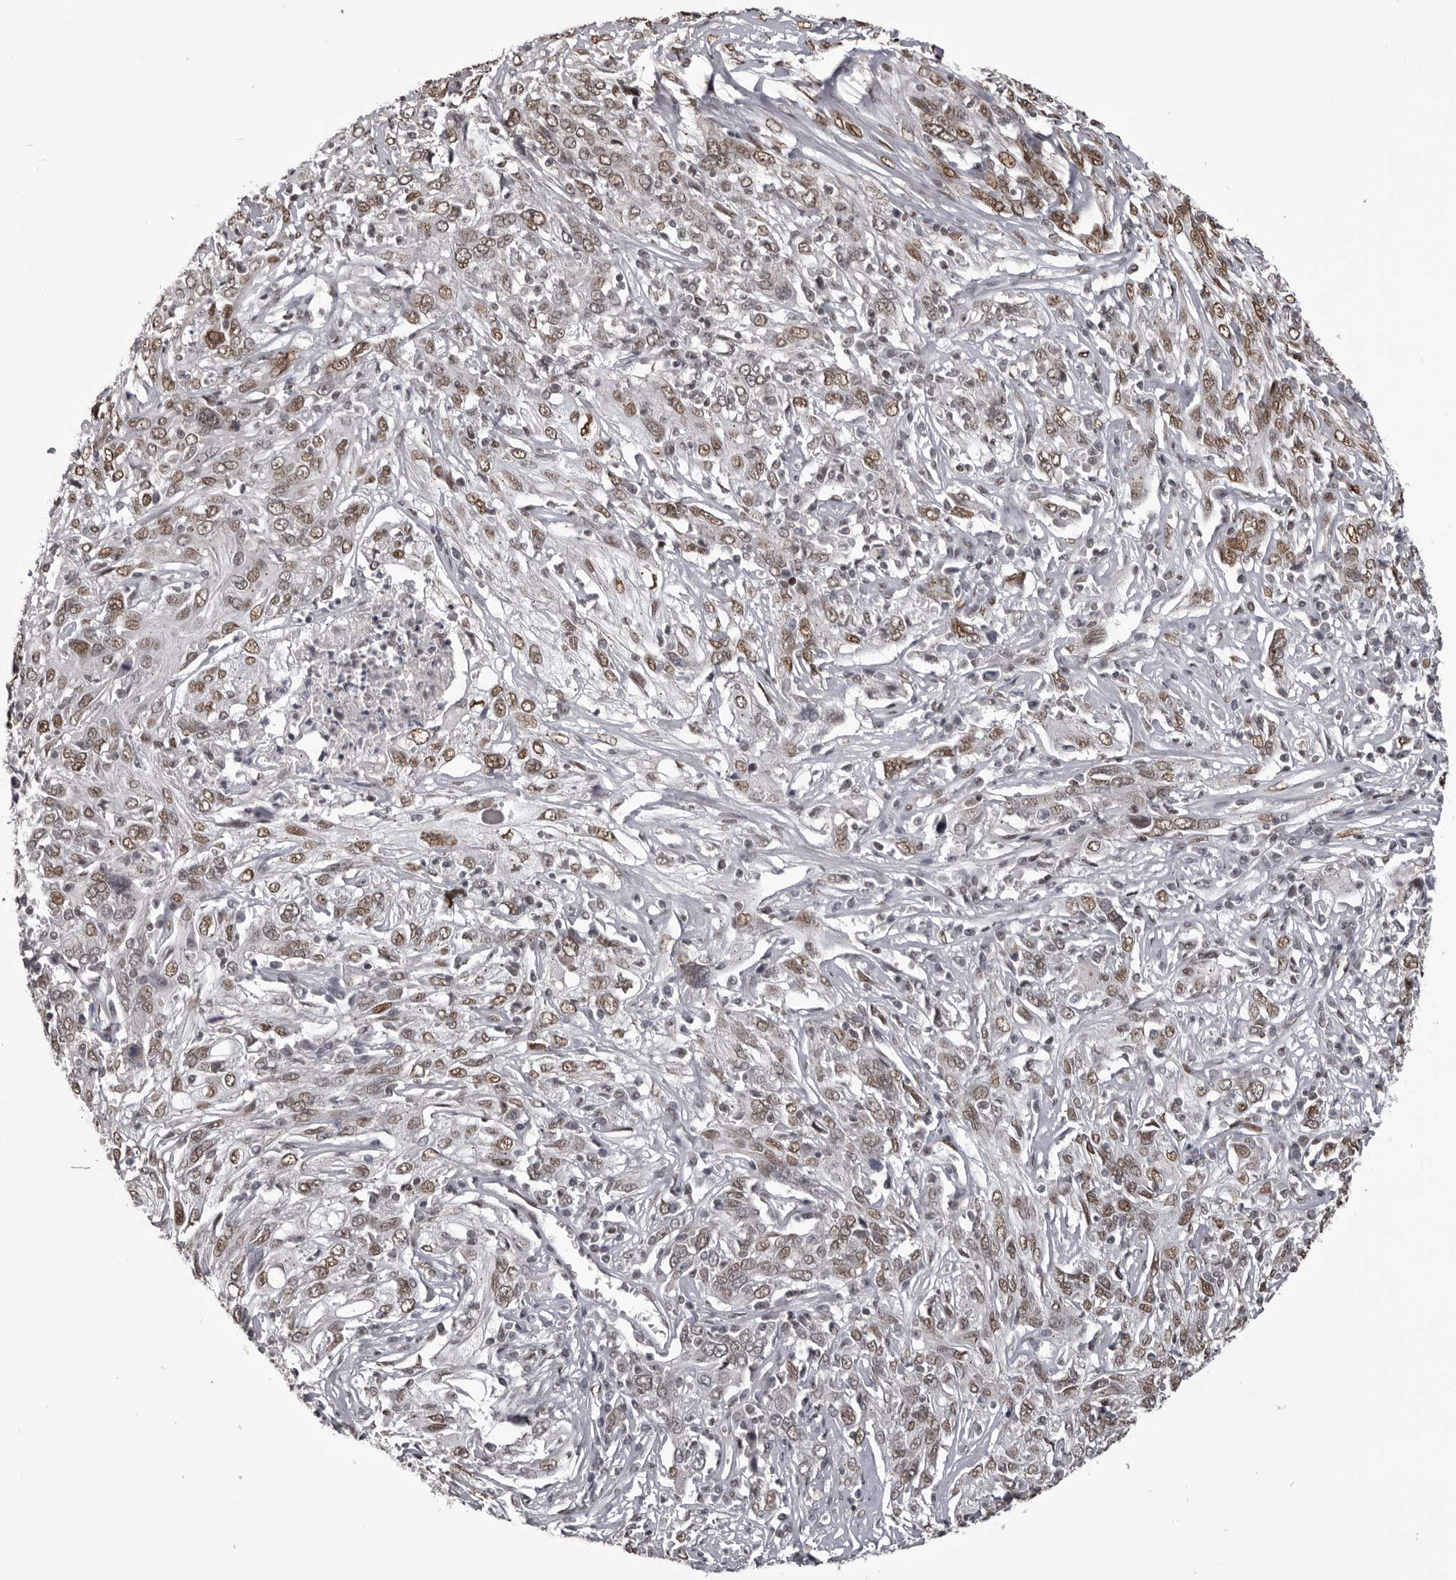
{"staining": {"intensity": "weak", "quantity": ">75%", "location": "nuclear"}, "tissue": "cervical cancer", "cell_type": "Tumor cells", "image_type": "cancer", "snomed": [{"axis": "morphology", "description": "Squamous cell carcinoma, NOS"}, {"axis": "topography", "description": "Cervix"}], "caption": "Human cervical cancer (squamous cell carcinoma) stained with a brown dye shows weak nuclear positive staining in about >75% of tumor cells.", "gene": "NUMA1", "patient": {"sex": "female", "age": 46}}